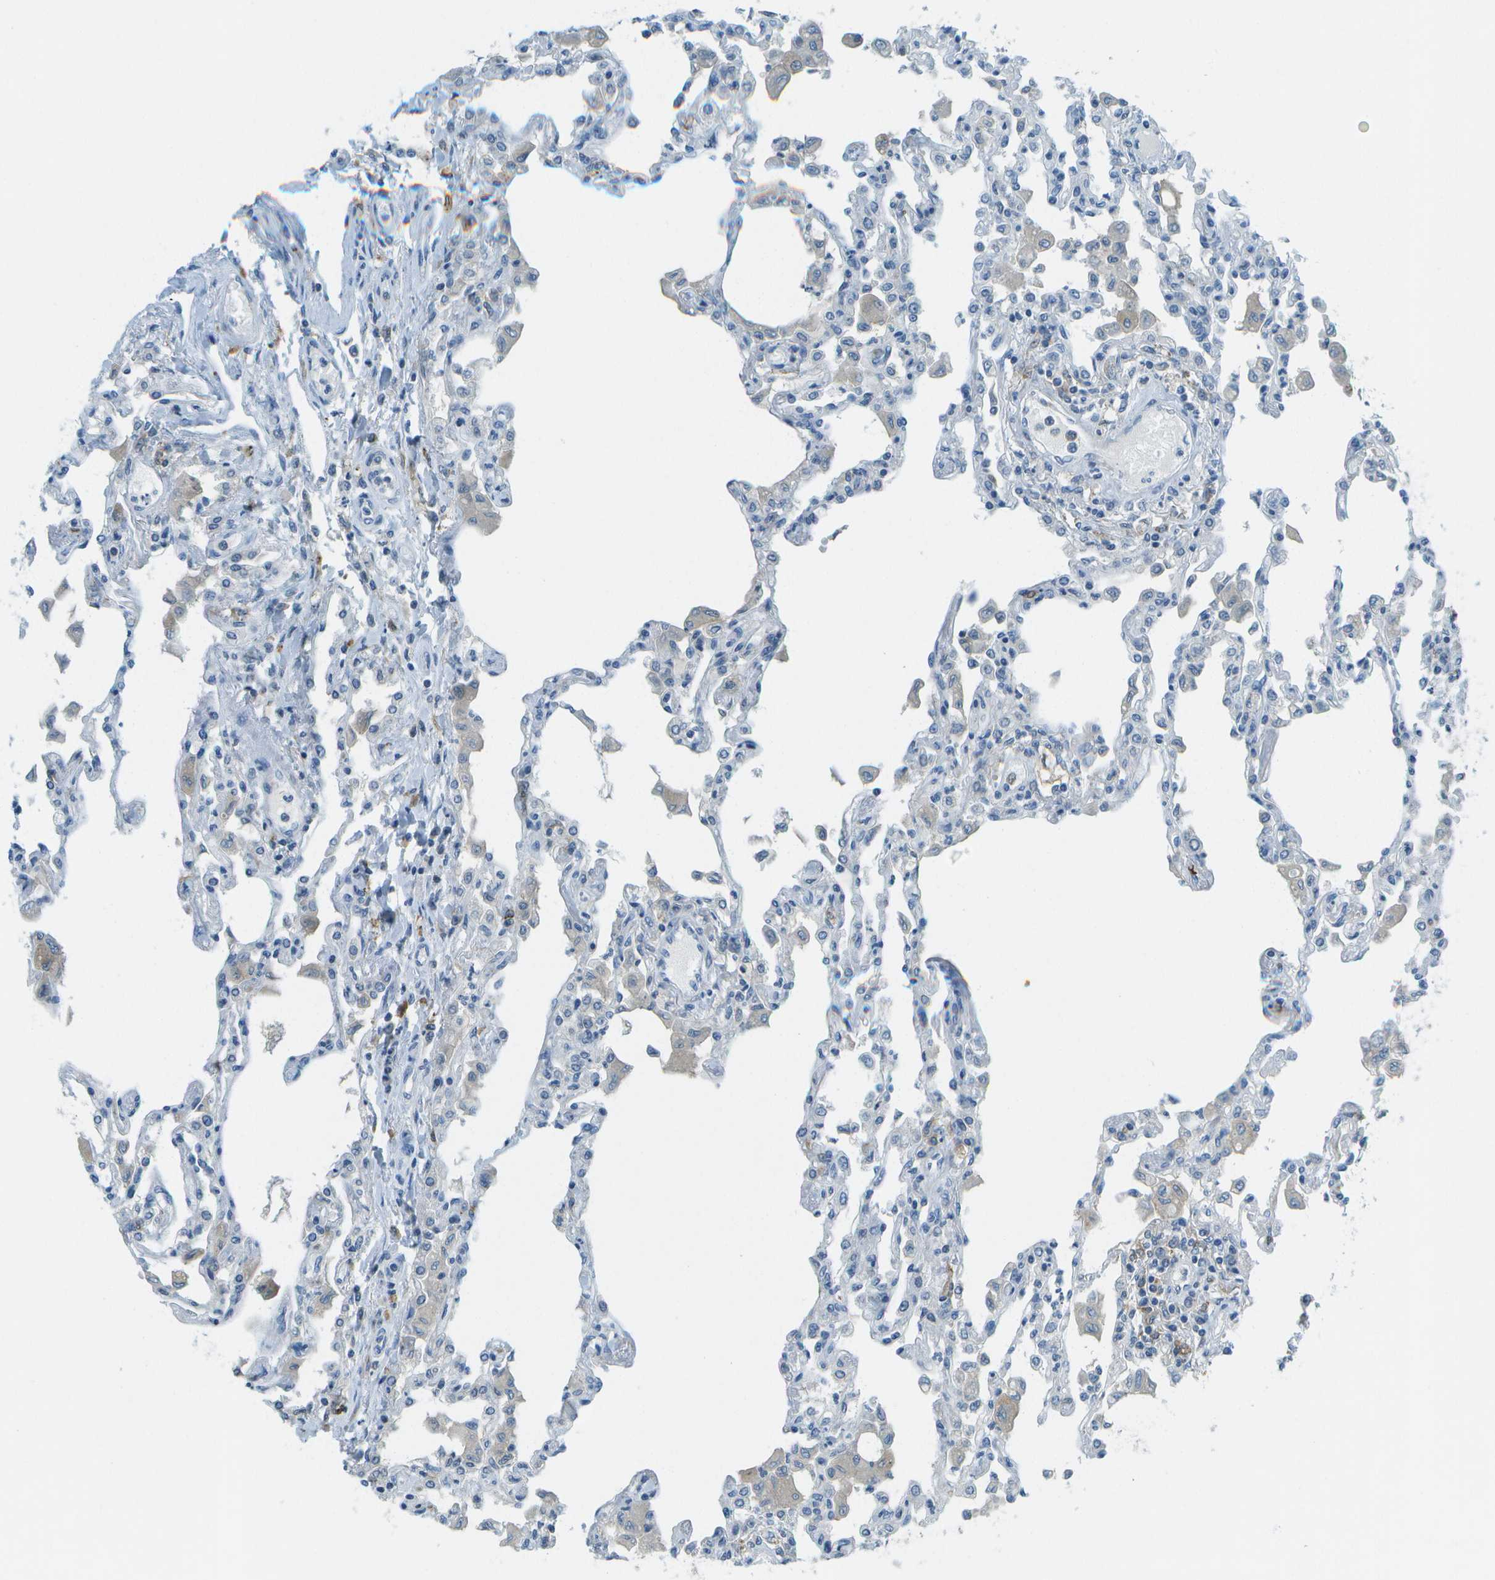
{"staining": {"intensity": "negative", "quantity": "none", "location": "none"}, "tissue": "lung", "cell_type": "Alveolar cells", "image_type": "normal", "snomed": [{"axis": "morphology", "description": "Normal tissue, NOS"}, {"axis": "topography", "description": "Bronchus"}, {"axis": "topography", "description": "Lung"}], "caption": "This is an immunohistochemistry photomicrograph of unremarkable human lung. There is no positivity in alveolar cells.", "gene": "CDH23", "patient": {"sex": "female", "age": 49}}